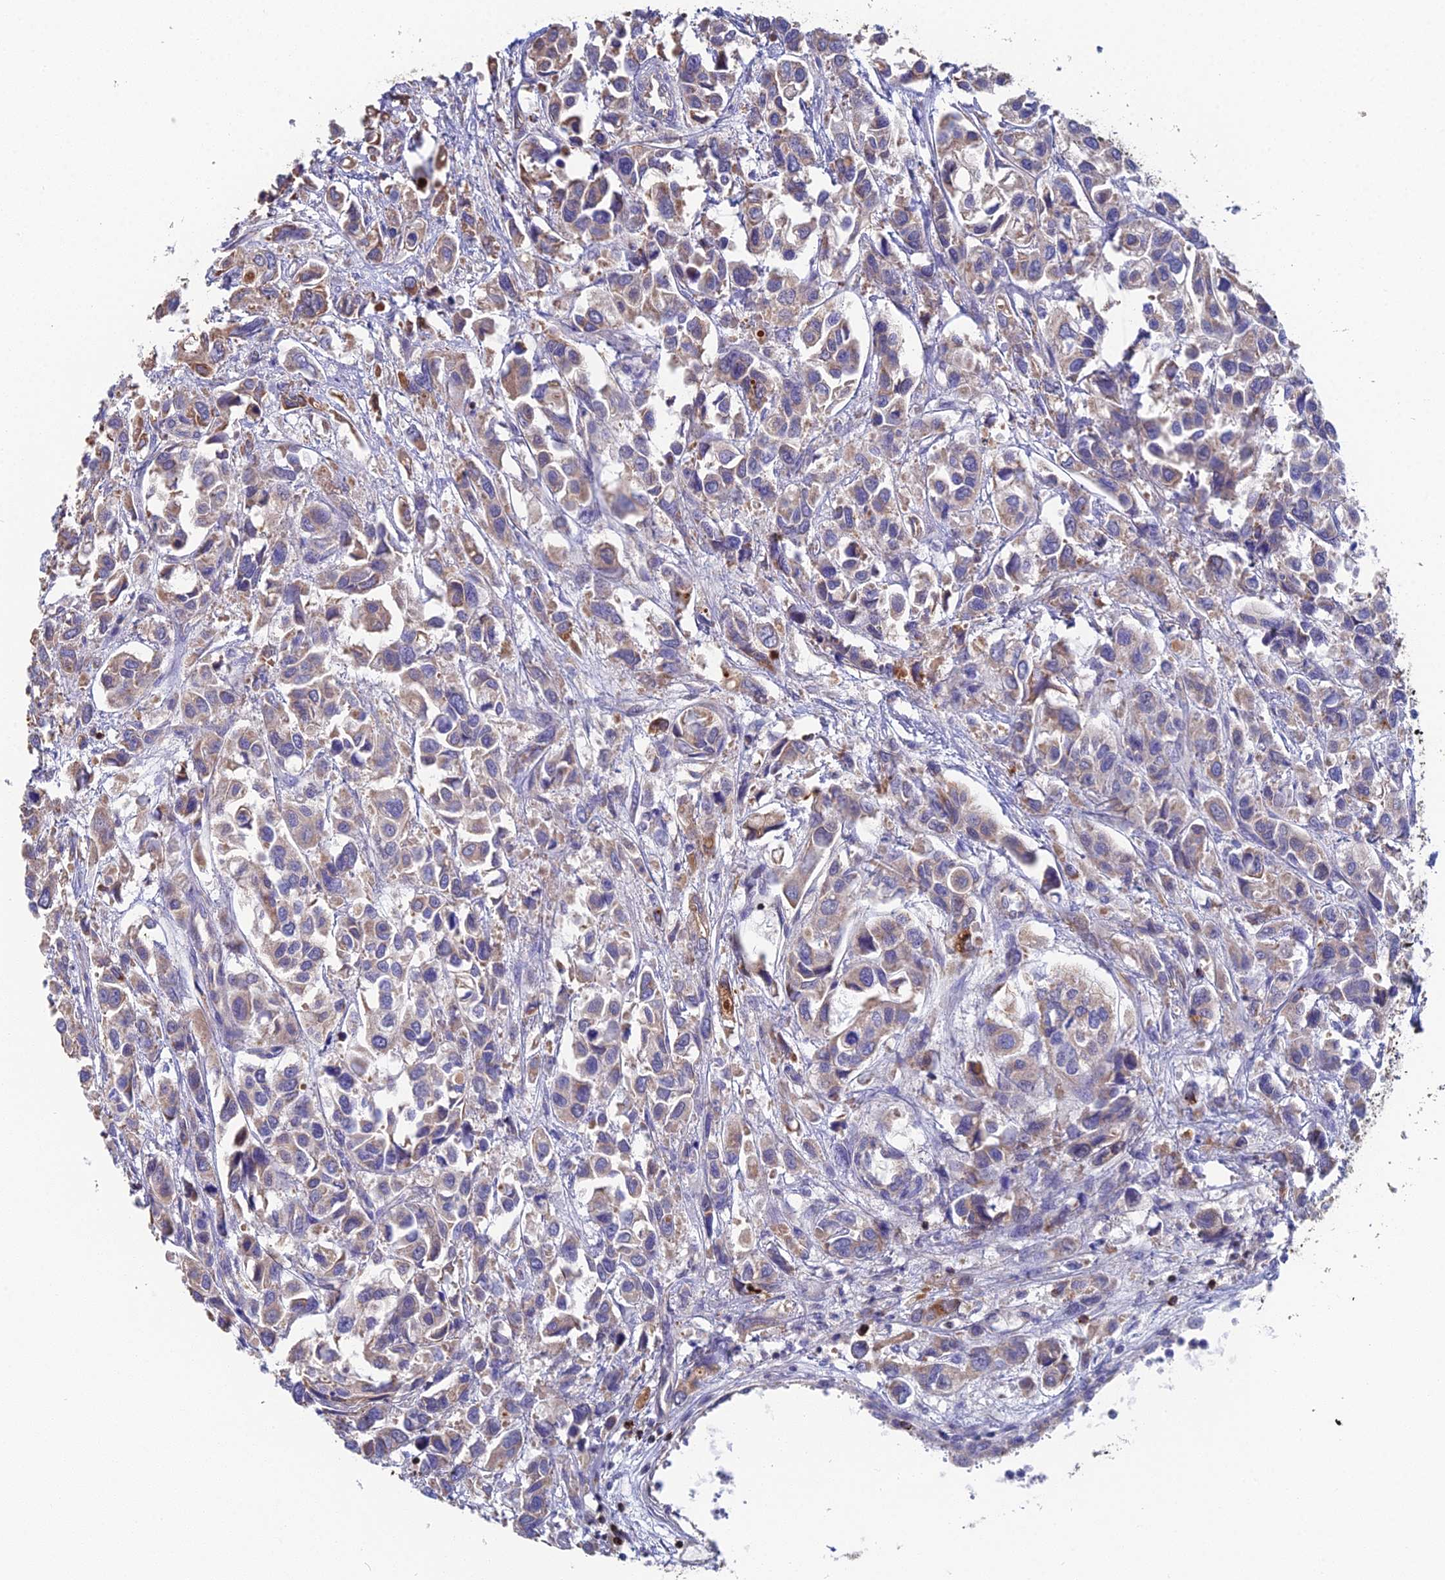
{"staining": {"intensity": "weak", "quantity": "25%-75%", "location": "cytoplasmic/membranous"}, "tissue": "urothelial cancer", "cell_type": "Tumor cells", "image_type": "cancer", "snomed": [{"axis": "morphology", "description": "Urothelial carcinoma, High grade"}, {"axis": "topography", "description": "Urinary bladder"}], "caption": "A low amount of weak cytoplasmic/membranous staining is identified in about 25%-75% of tumor cells in high-grade urothelial carcinoma tissue.", "gene": "SPOCK2", "patient": {"sex": "male", "age": 67}}